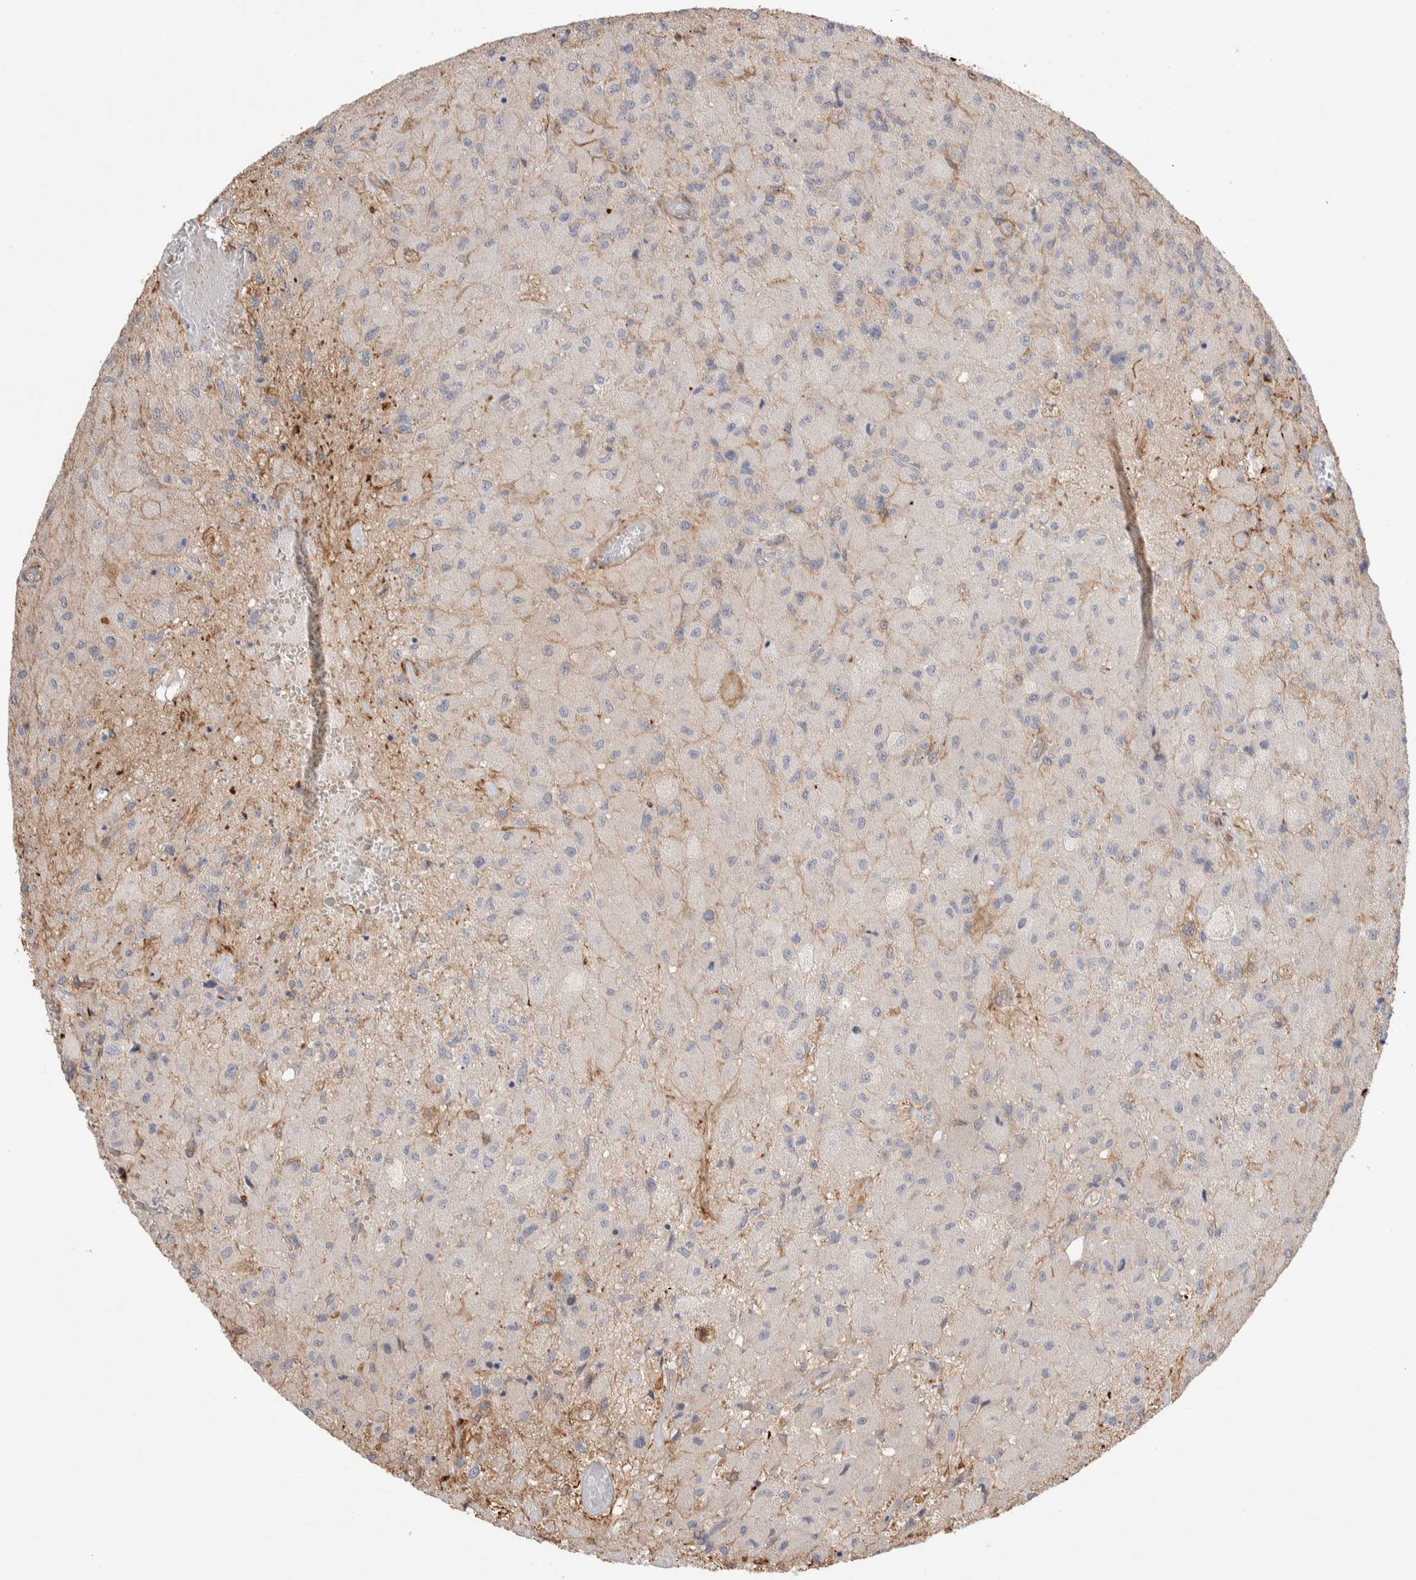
{"staining": {"intensity": "negative", "quantity": "none", "location": "none"}, "tissue": "glioma", "cell_type": "Tumor cells", "image_type": "cancer", "snomed": [{"axis": "morphology", "description": "Normal tissue, NOS"}, {"axis": "morphology", "description": "Glioma, malignant, High grade"}, {"axis": "topography", "description": "Cerebral cortex"}], "caption": "A histopathology image of glioma stained for a protein displays no brown staining in tumor cells.", "gene": "ZNF704", "patient": {"sex": "male", "age": 77}}